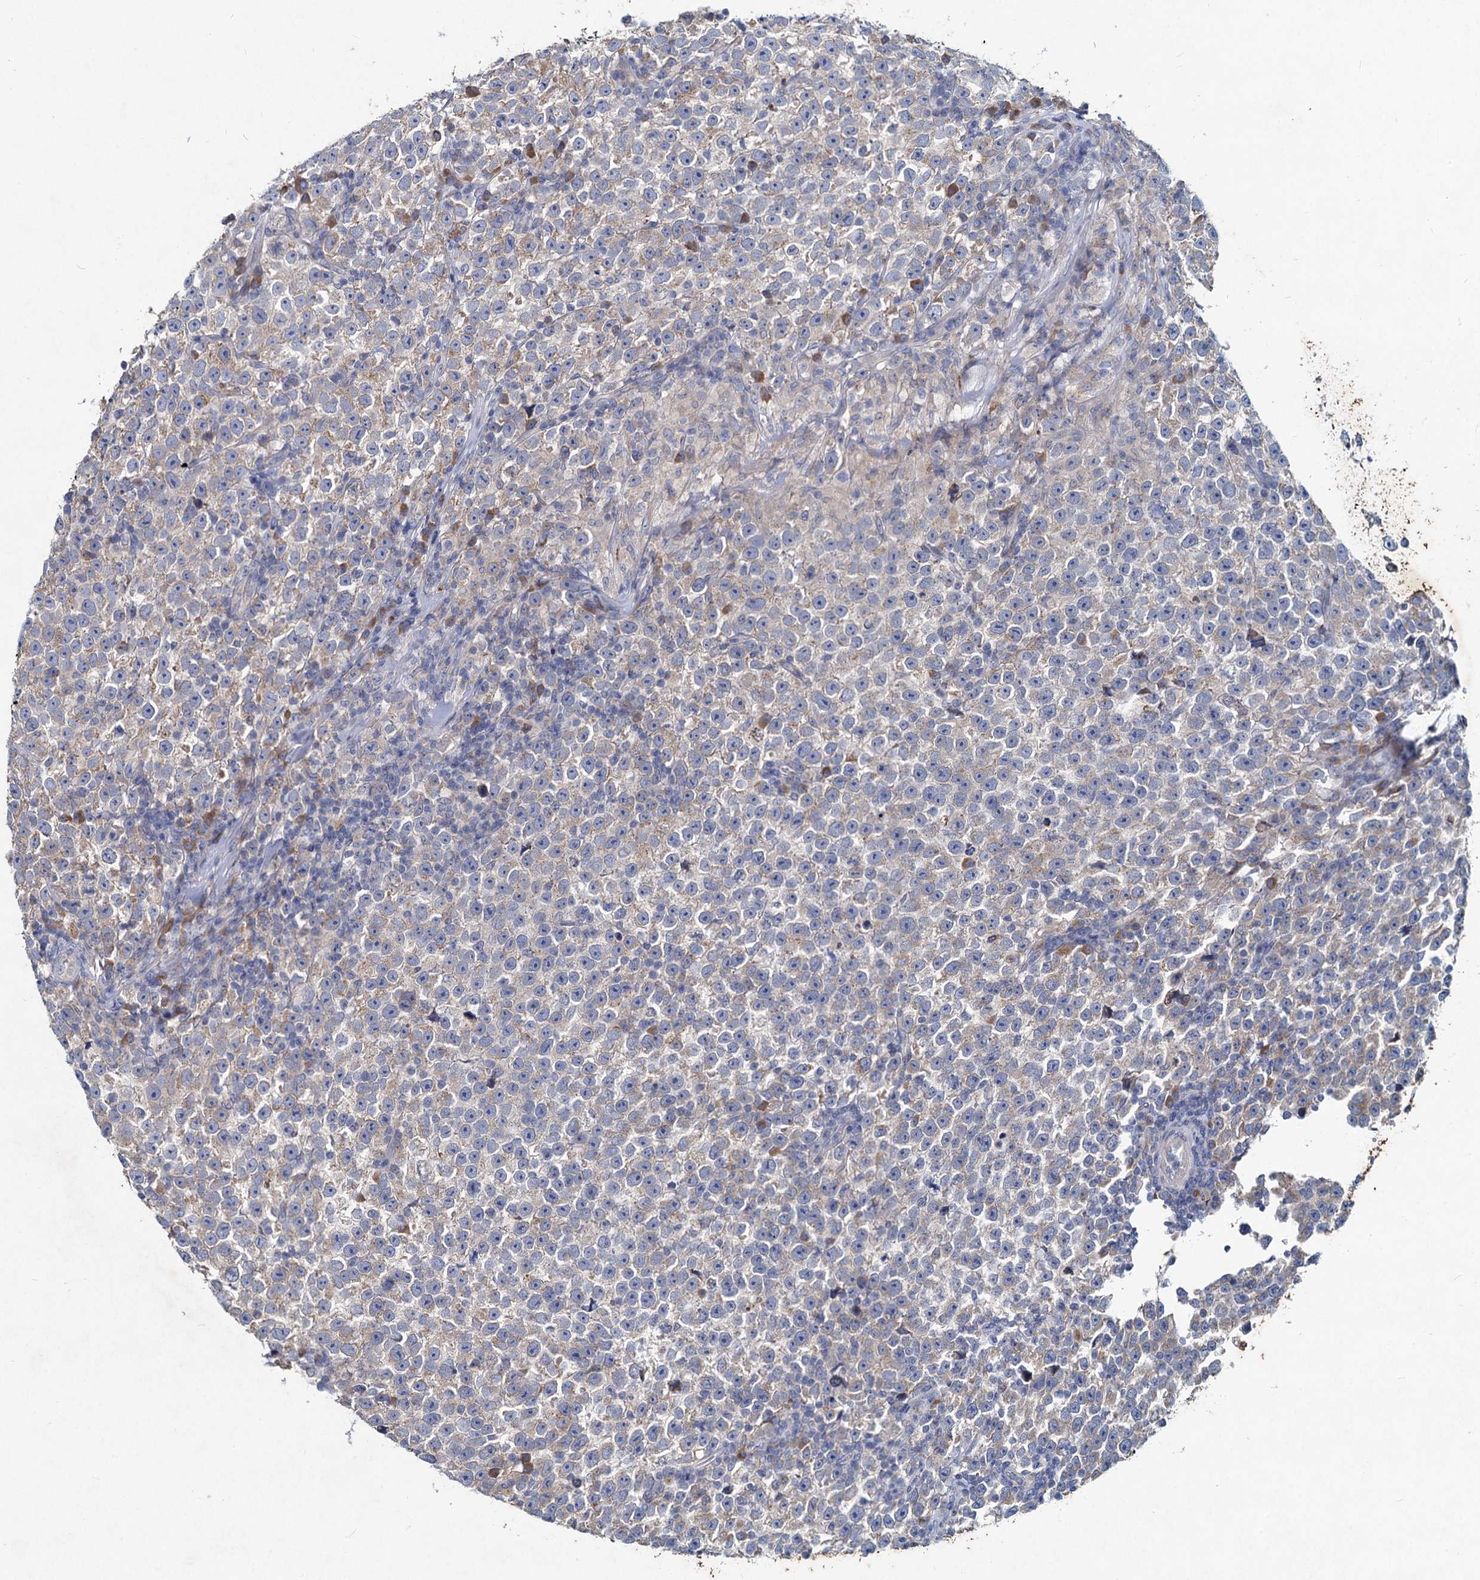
{"staining": {"intensity": "negative", "quantity": "none", "location": "none"}, "tissue": "testis cancer", "cell_type": "Tumor cells", "image_type": "cancer", "snomed": [{"axis": "morphology", "description": "Normal tissue, NOS"}, {"axis": "morphology", "description": "Seminoma, NOS"}, {"axis": "topography", "description": "Testis"}], "caption": "Immunohistochemical staining of human testis seminoma exhibits no significant positivity in tumor cells. (Stains: DAB (3,3'-diaminobenzidine) immunohistochemistry (IHC) with hematoxylin counter stain, Microscopy: brightfield microscopy at high magnification).", "gene": "TMX2", "patient": {"sex": "male", "age": 43}}